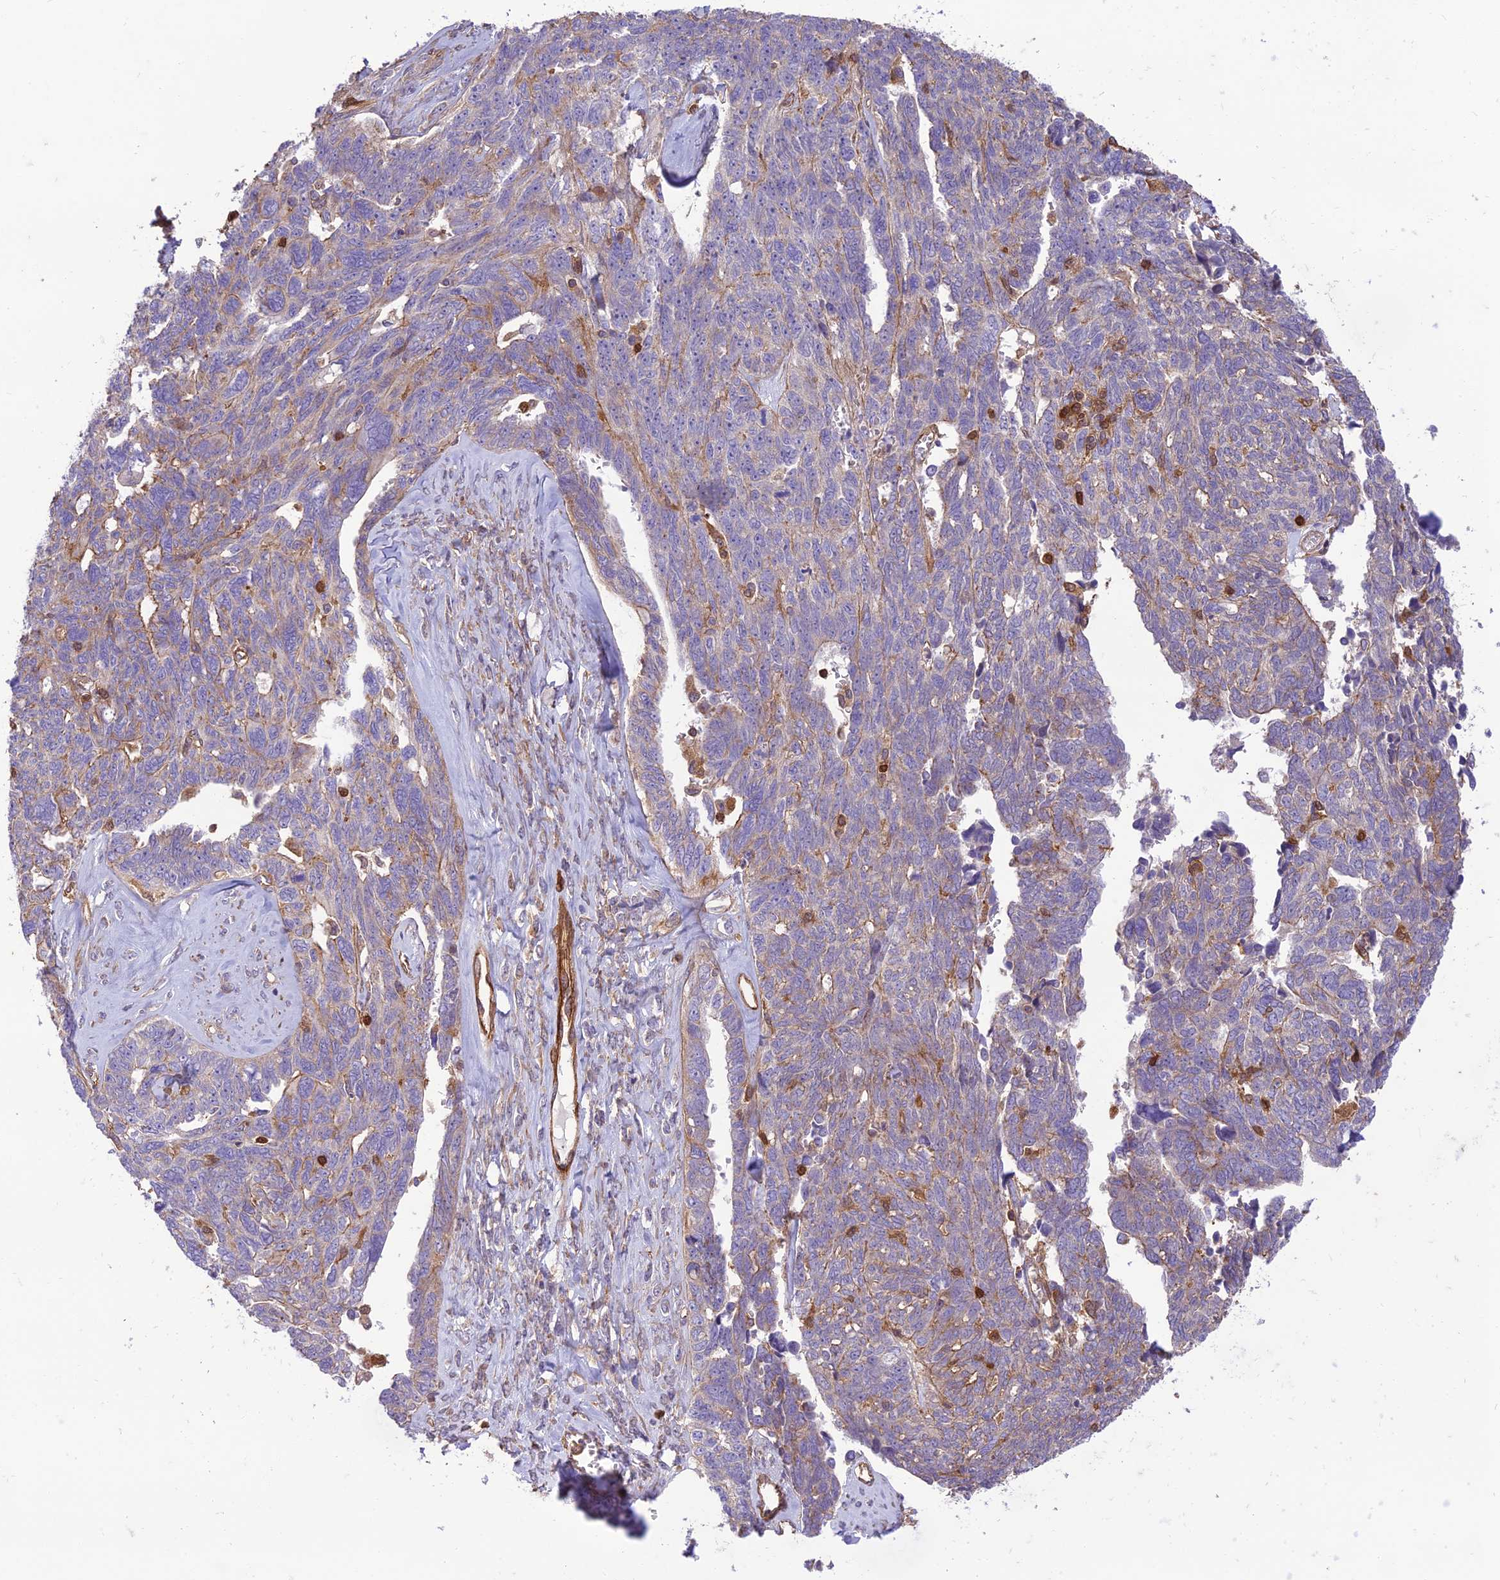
{"staining": {"intensity": "moderate", "quantity": "<25%", "location": "cytoplasmic/membranous"}, "tissue": "ovarian cancer", "cell_type": "Tumor cells", "image_type": "cancer", "snomed": [{"axis": "morphology", "description": "Cystadenocarcinoma, serous, NOS"}, {"axis": "topography", "description": "Ovary"}], "caption": "Immunohistochemical staining of human ovarian cancer (serous cystadenocarcinoma) displays low levels of moderate cytoplasmic/membranous expression in approximately <25% of tumor cells.", "gene": "HPSE2", "patient": {"sex": "female", "age": 79}}